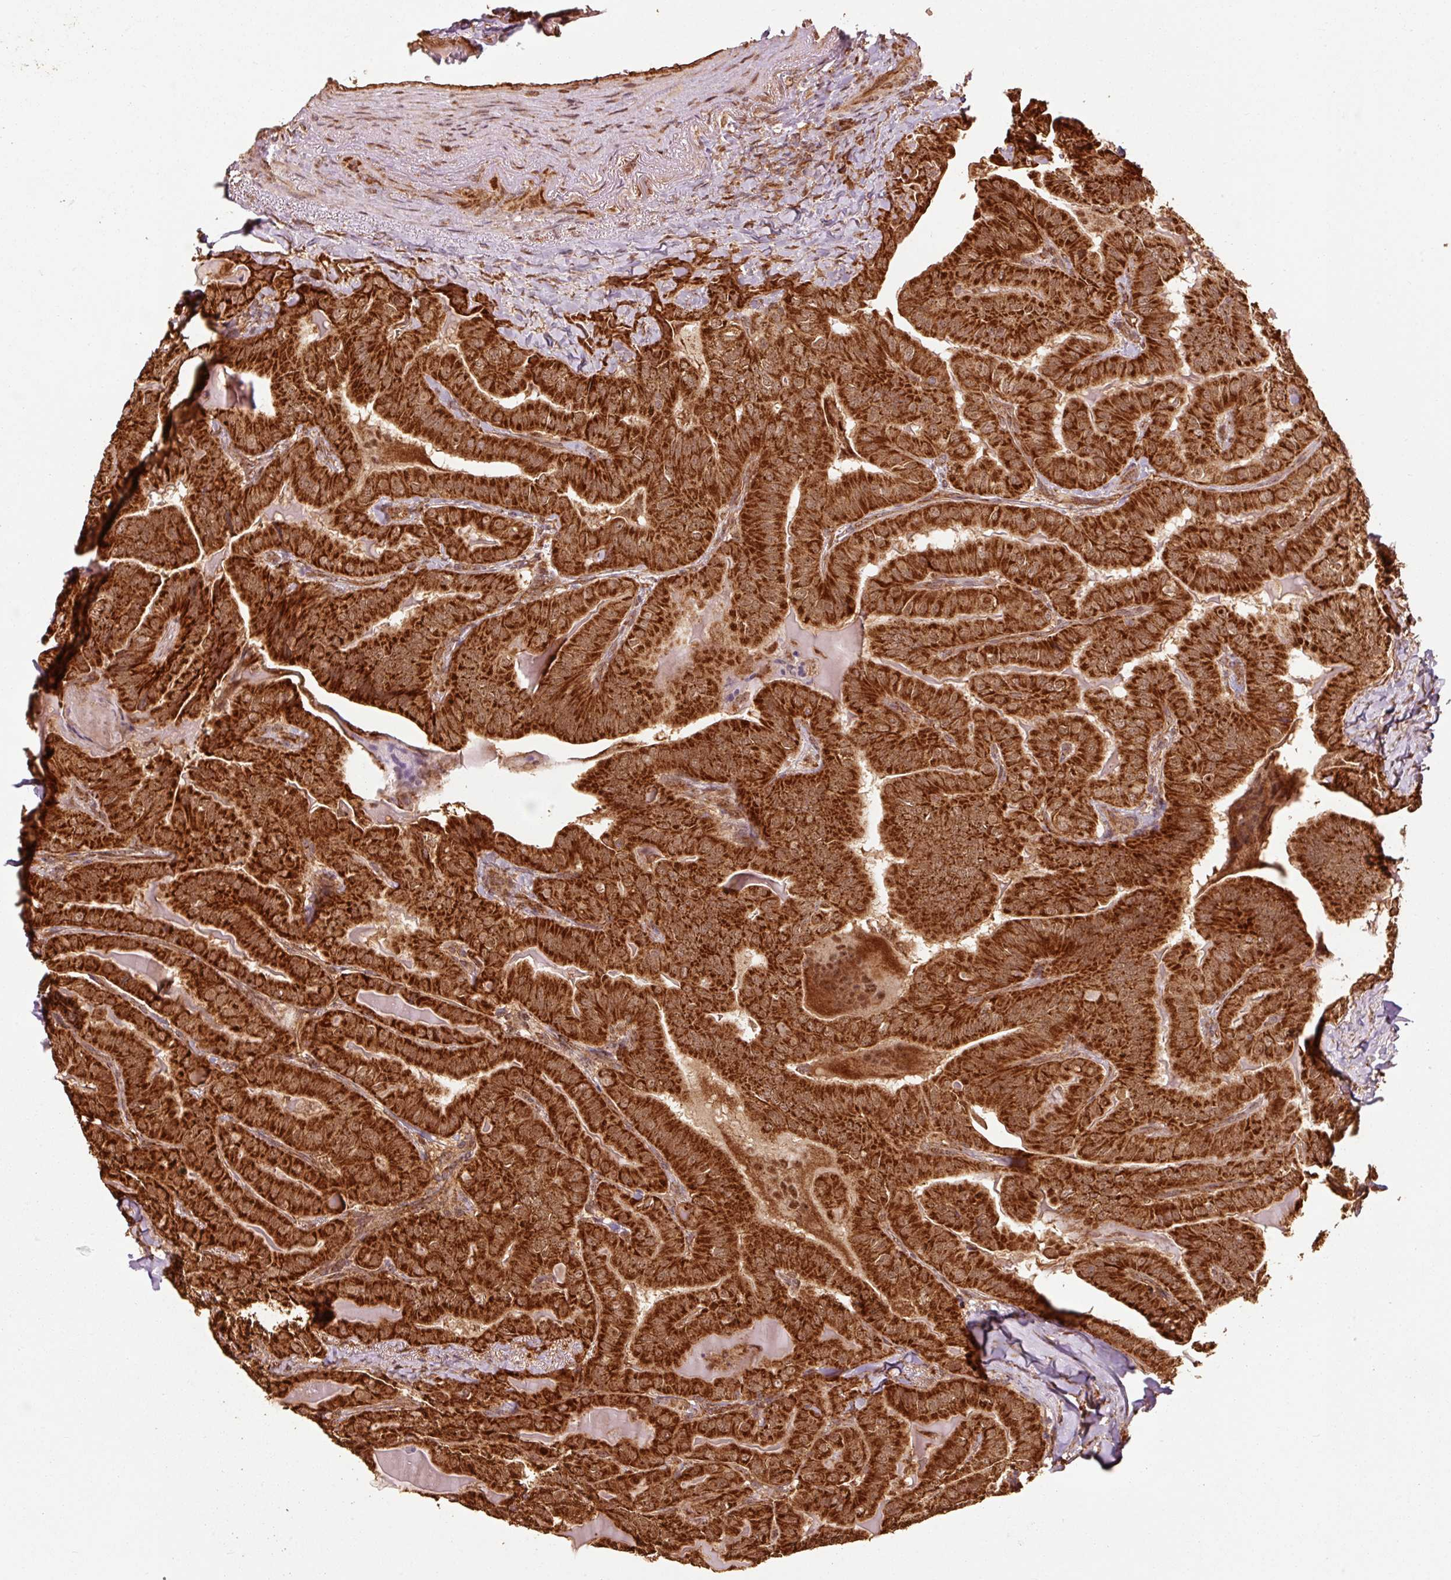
{"staining": {"intensity": "strong", "quantity": ">75%", "location": "cytoplasmic/membranous"}, "tissue": "thyroid cancer", "cell_type": "Tumor cells", "image_type": "cancer", "snomed": [{"axis": "morphology", "description": "Papillary adenocarcinoma, NOS"}, {"axis": "topography", "description": "Thyroid gland"}], "caption": "Immunohistochemistry (IHC) (DAB) staining of thyroid papillary adenocarcinoma shows strong cytoplasmic/membranous protein positivity in about >75% of tumor cells. (Stains: DAB (3,3'-diaminobenzidine) in brown, nuclei in blue, Microscopy: brightfield microscopy at high magnification).", "gene": "MRPL16", "patient": {"sex": "female", "age": 68}}